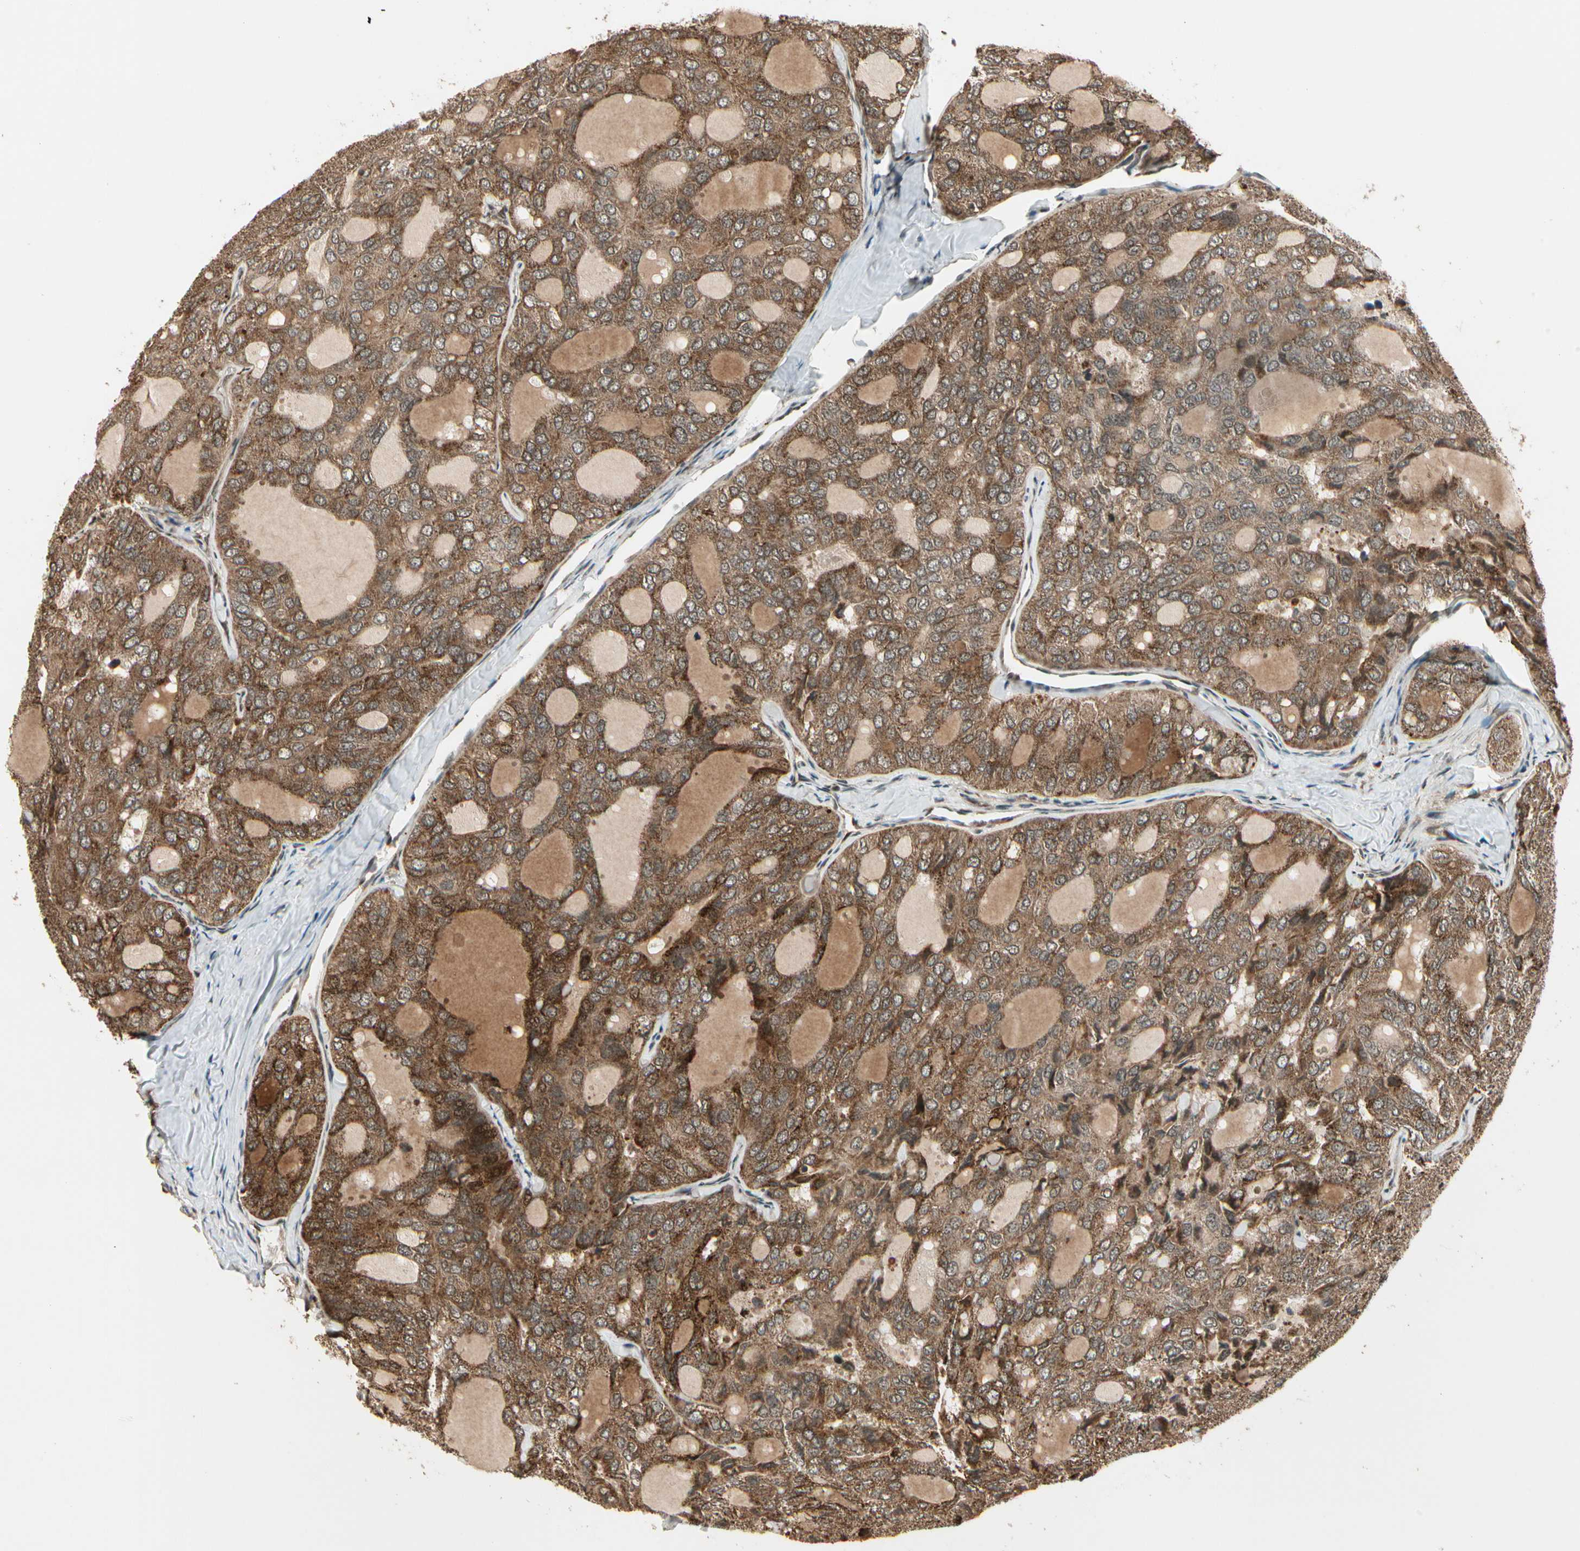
{"staining": {"intensity": "moderate", "quantity": ">75%", "location": "cytoplasmic/membranous"}, "tissue": "thyroid cancer", "cell_type": "Tumor cells", "image_type": "cancer", "snomed": [{"axis": "morphology", "description": "Follicular adenoma carcinoma, NOS"}, {"axis": "topography", "description": "Thyroid gland"}], "caption": "Tumor cells show moderate cytoplasmic/membranous staining in about >75% of cells in follicular adenoma carcinoma (thyroid).", "gene": "GLUL", "patient": {"sex": "male", "age": 75}}